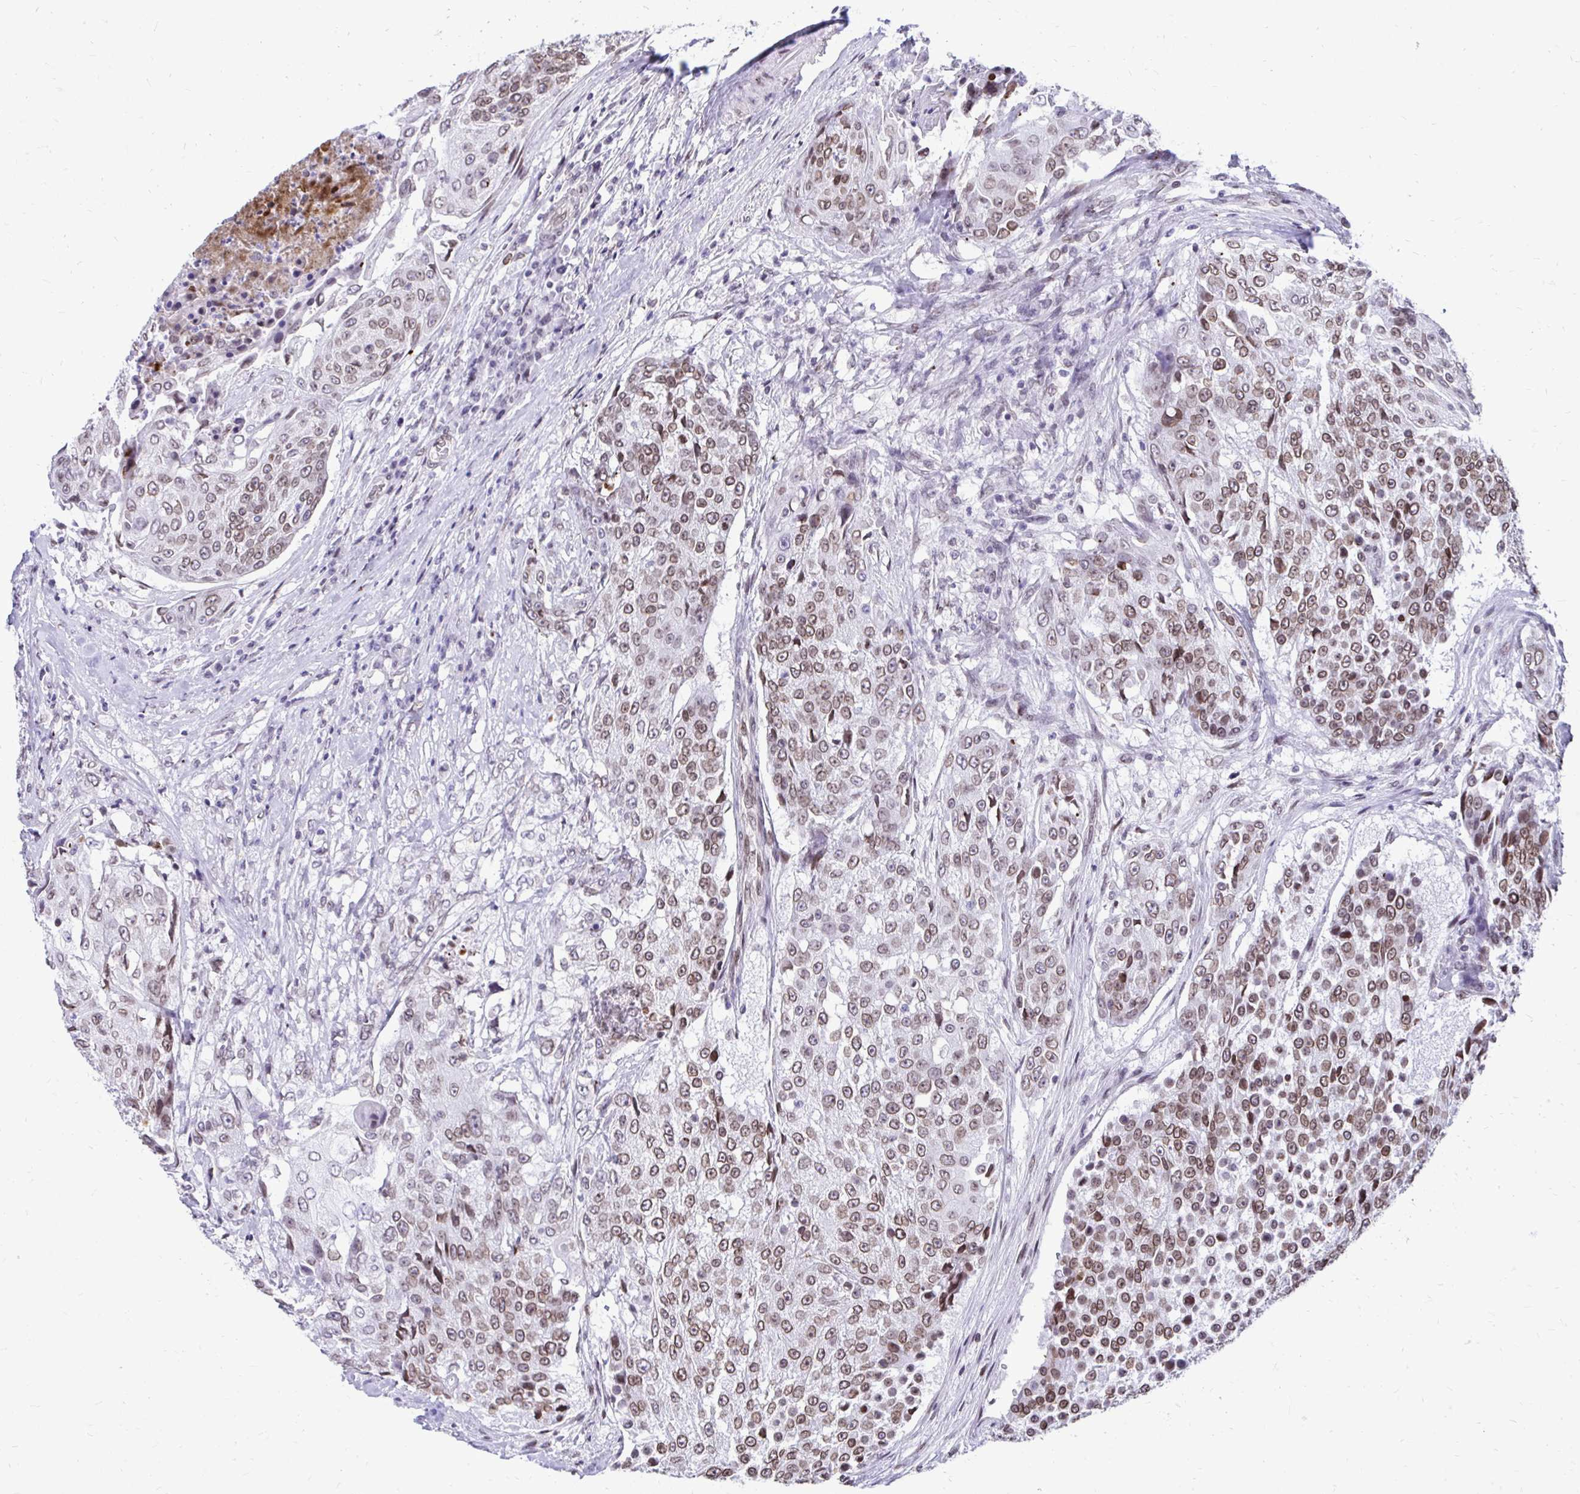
{"staining": {"intensity": "moderate", "quantity": ">75%", "location": "cytoplasmic/membranous,nuclear"}, "tissue": "urothelial cancer", "cell_type": "Tumor cells", "image_type": "cancer", "snomed": [{"axis": "morphology", "description": "Urothelial carcinoma, High grade"}, {"axis": "topography", "description": "Urinary bladder"}], "caption": "Tumor cells display medium levels of moderate cytoplasmic/membranous and nuclear expression in approximately >75% of cells in human urothelial carcinoma (high-grade).", "gene": "BANF1", "patient": {"sex": "female", "age": 63}}